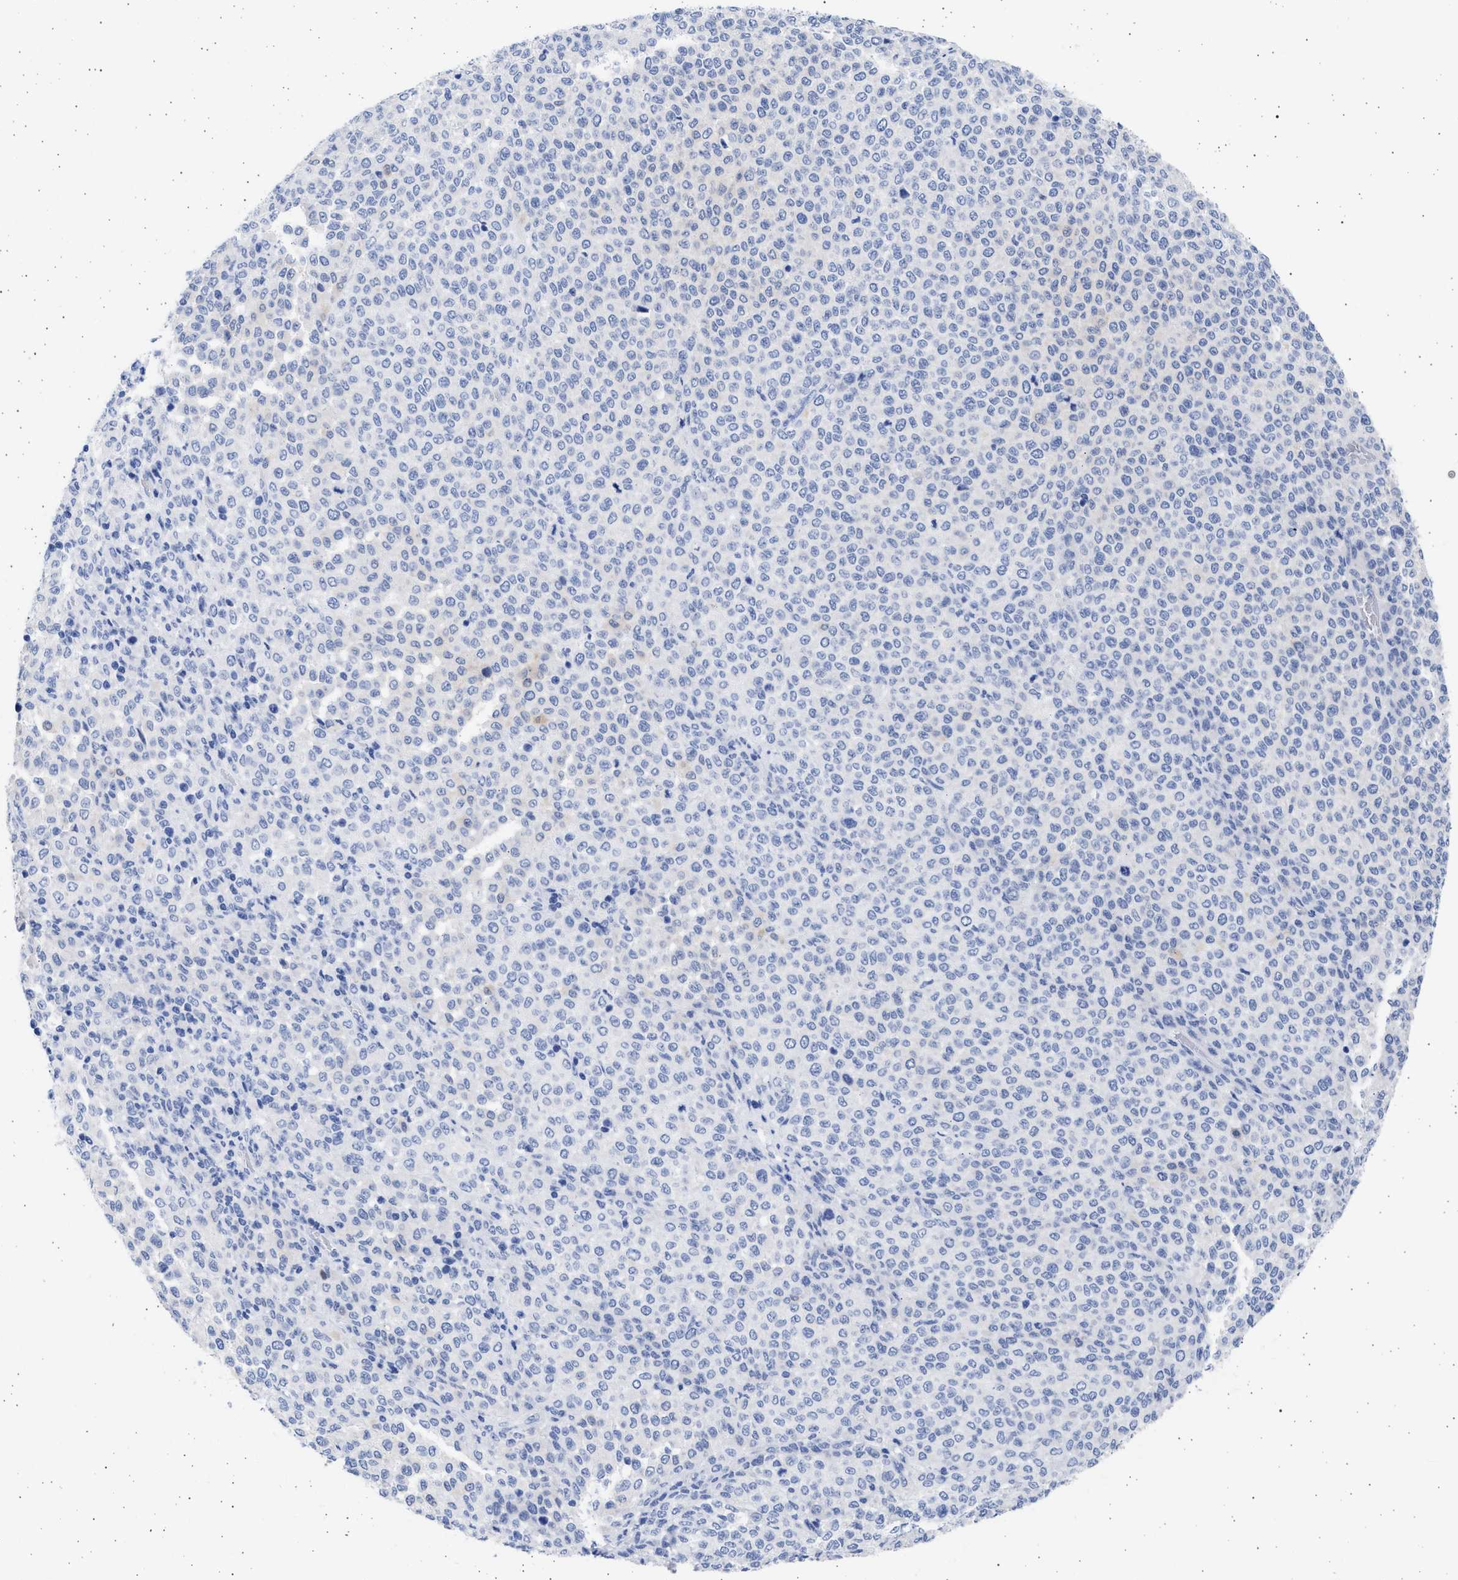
{"staining": {"intensity": "negative", "quantity": "none", "location": "none"}, "tissue": "melanoma", "cell_type": "Tumor cells", "image_type": "cancer", "snomed": [{"axis": "morphology", "description": "Malignant melanoma, Metastatic site"}, {"axis": "topography", "description": "Pancreas"}], "caption": "The histopathology image exhibits no significant expression in tumor cells of melanoma.", "gene": "ALDOC", "patient": {"sex": "female", "age": 30}}